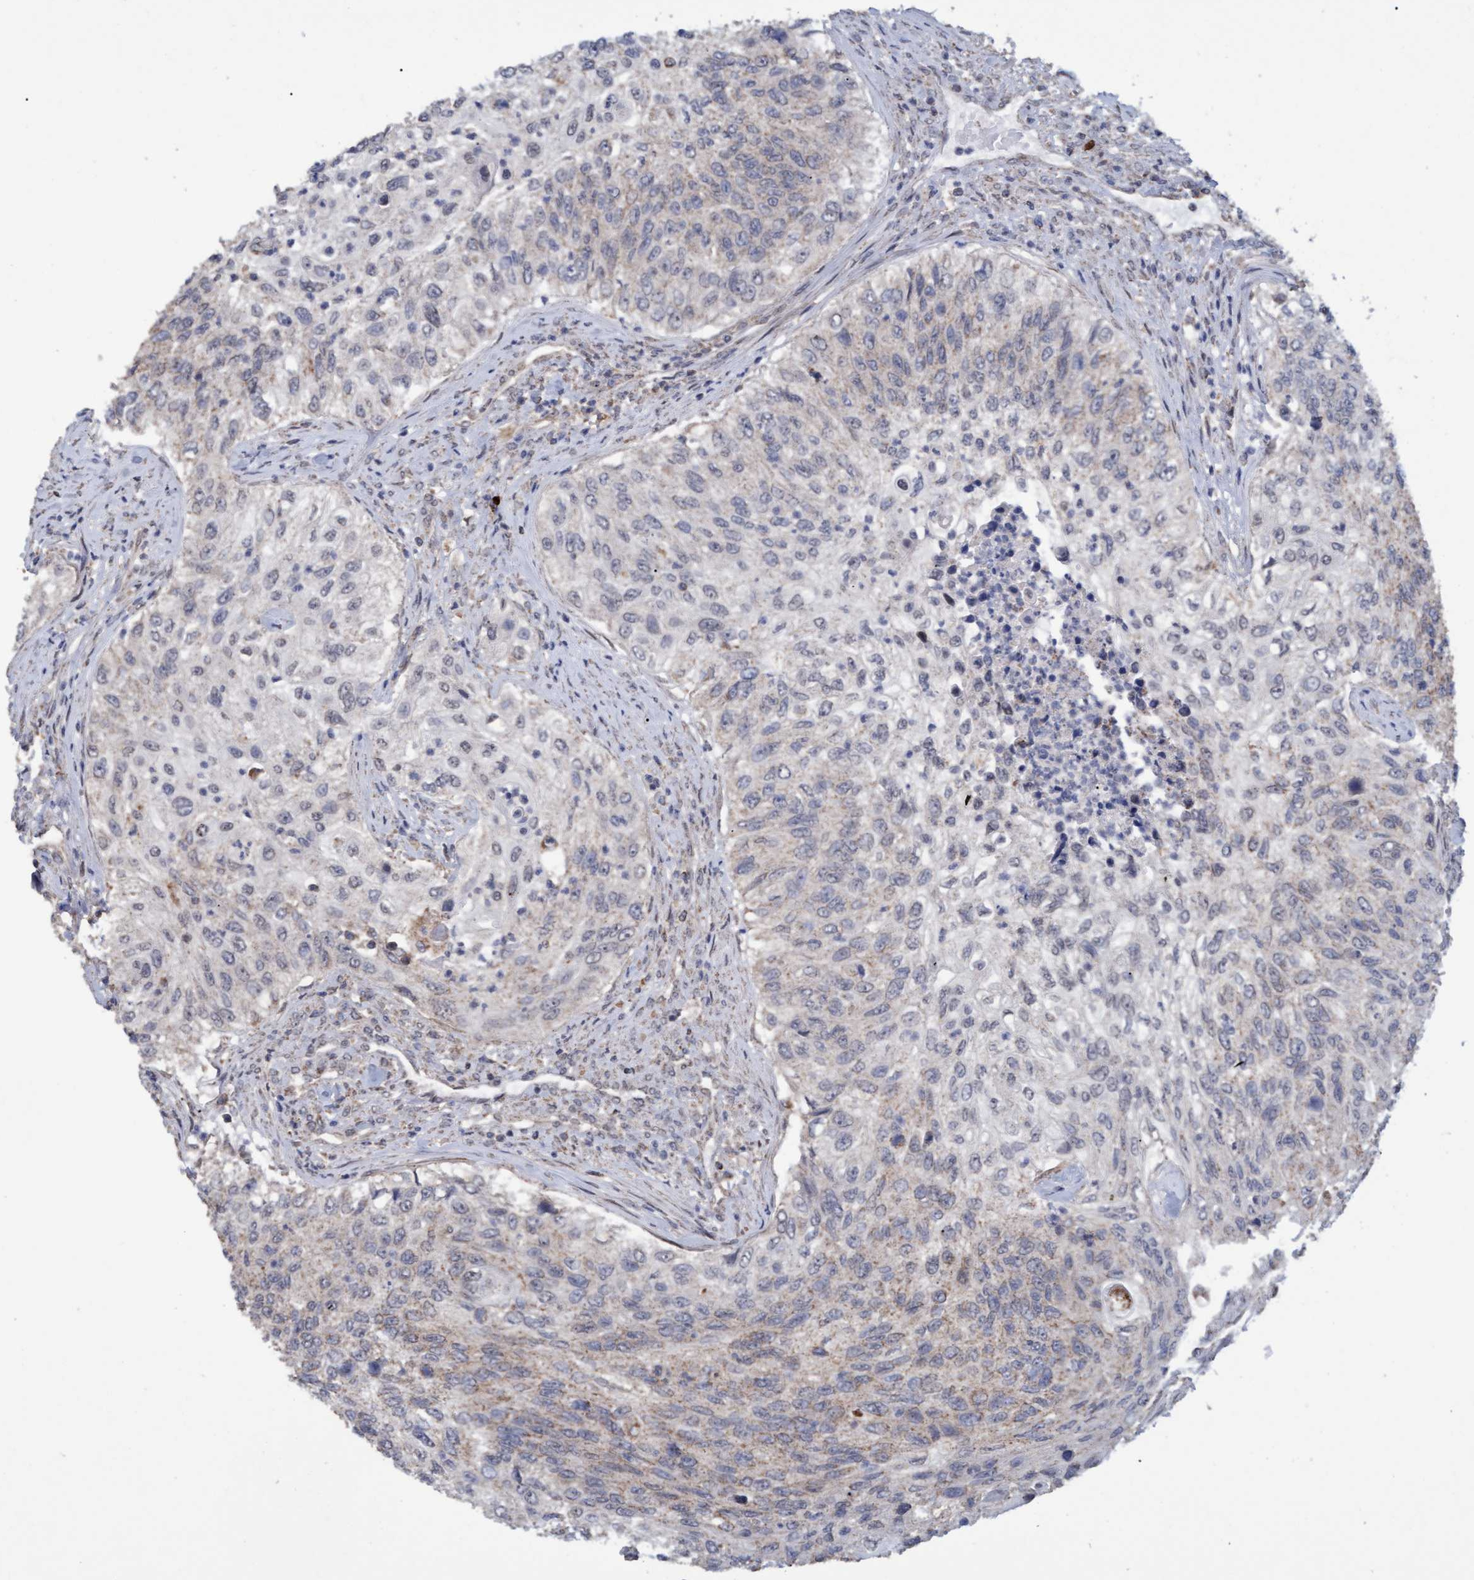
{"staining": {"intensity": "weak", "quantity": "<25%", "location": "cytoplasmic/membranous"}, "tissue": "urothelial cancer", "cell_type": "Tumor cells", "image_type": "cancer", "snomed": [{"axis": "morphology", "description": "Urothelial carcinoma, High grade"}, {"axis": "topography", "description": "Urinary bladder"}], "caption": "IHC of urothelial carcinoma (high-grade) displays no positivity in tumor cells.", "gene": "MGLL", "patient": {"sex": "female", "age": 60}}